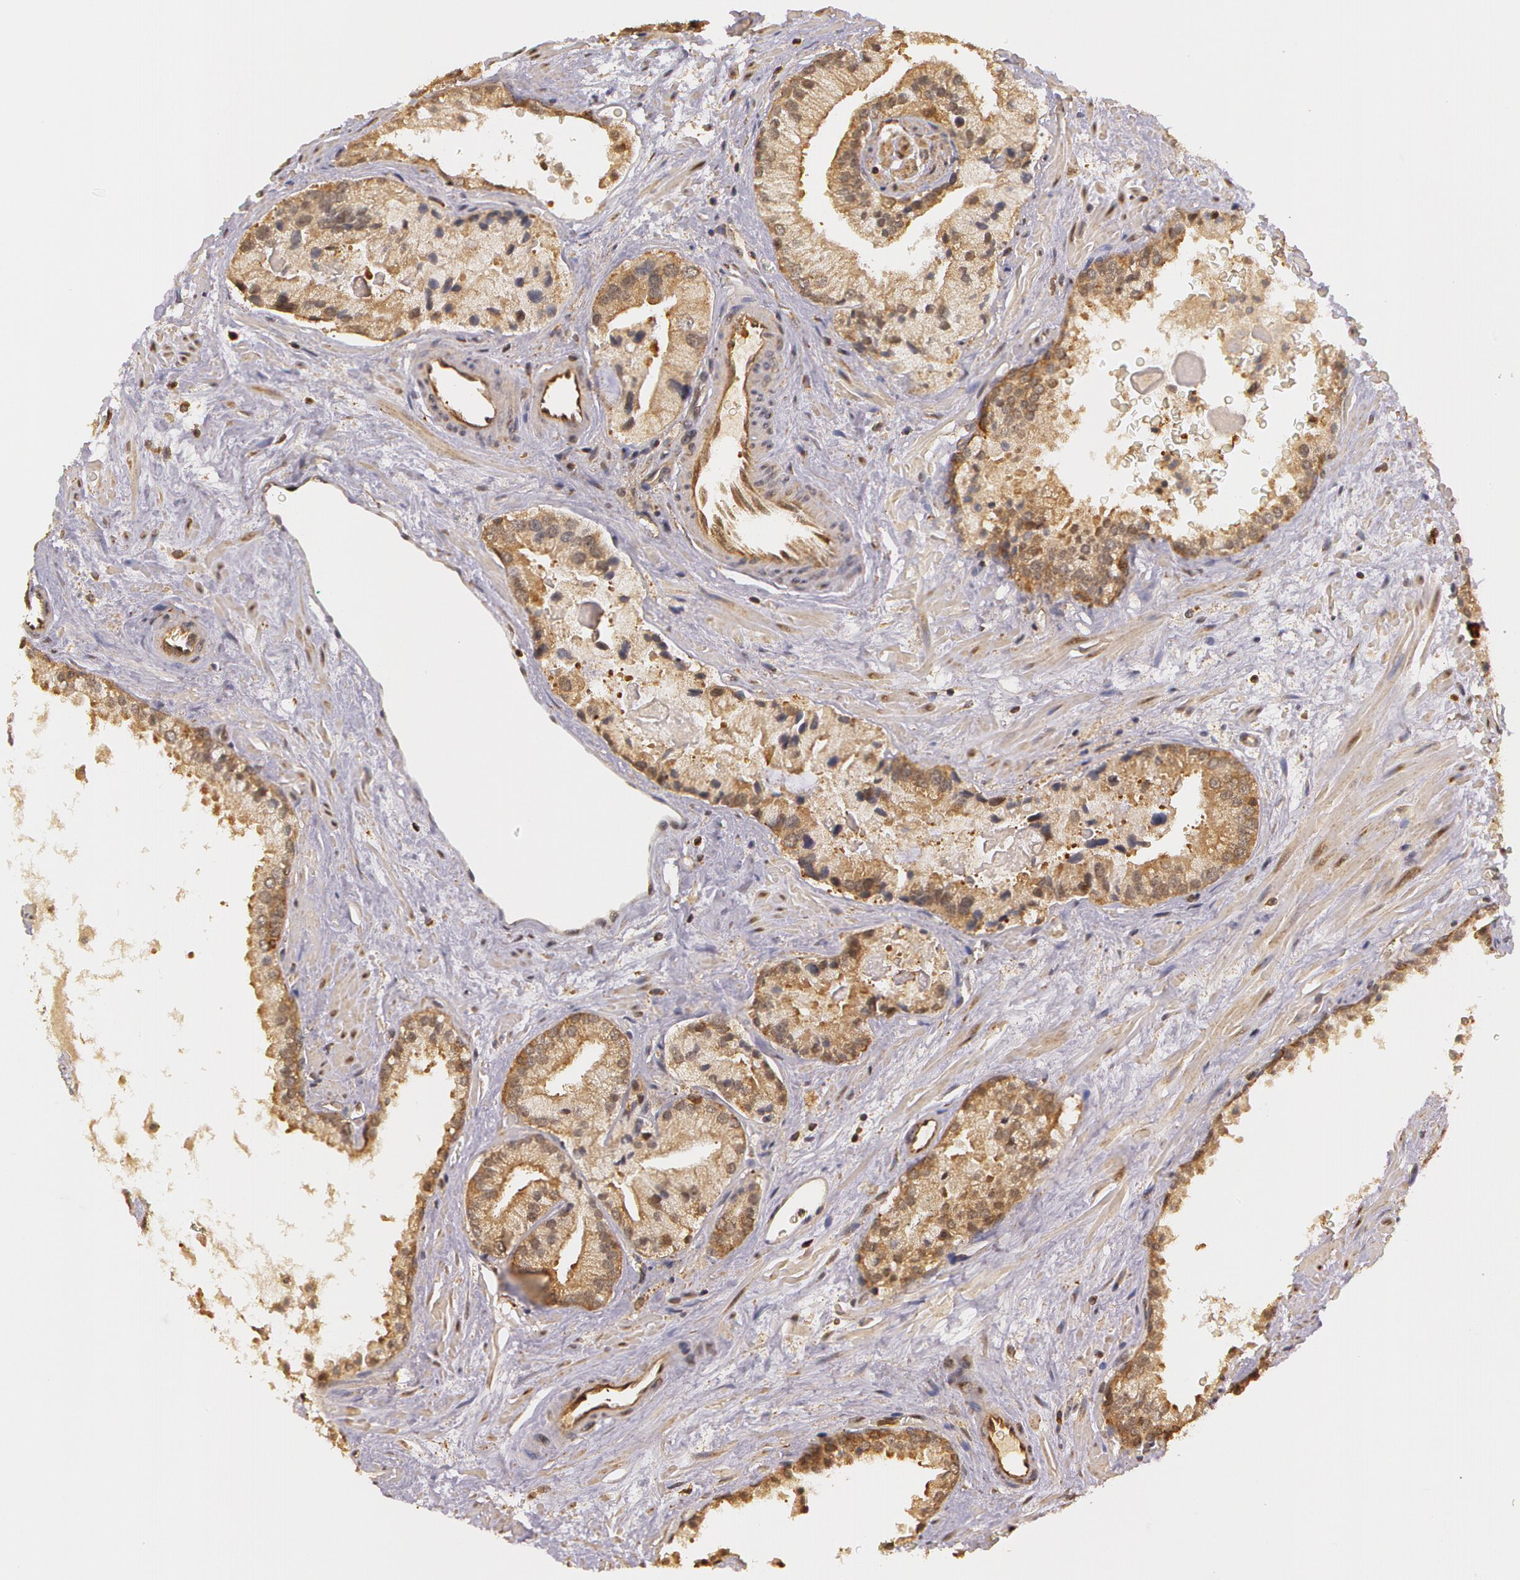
{"staining": {"intensity": "moderate", "quantity": ">75%", "location": "cytoplasmic/membranous"}, "tissue": "prostate cancer", "cell_type": "Tumor cells", "image_type": "cancer", "snomed": [{"axis": "morphology", "description": "Adenocarcinoma, Medium grade"}, {"axis": "topography", "description": "Prostate"}], "caption": "Brown immunohistochemical staining in human prostate cancer demonstrates moderate cytoplasmic/membranous expression in approximately >75% of tumor cells.", "gene": "ASCC2", "patient": {"sex": "male", "age": 70}}